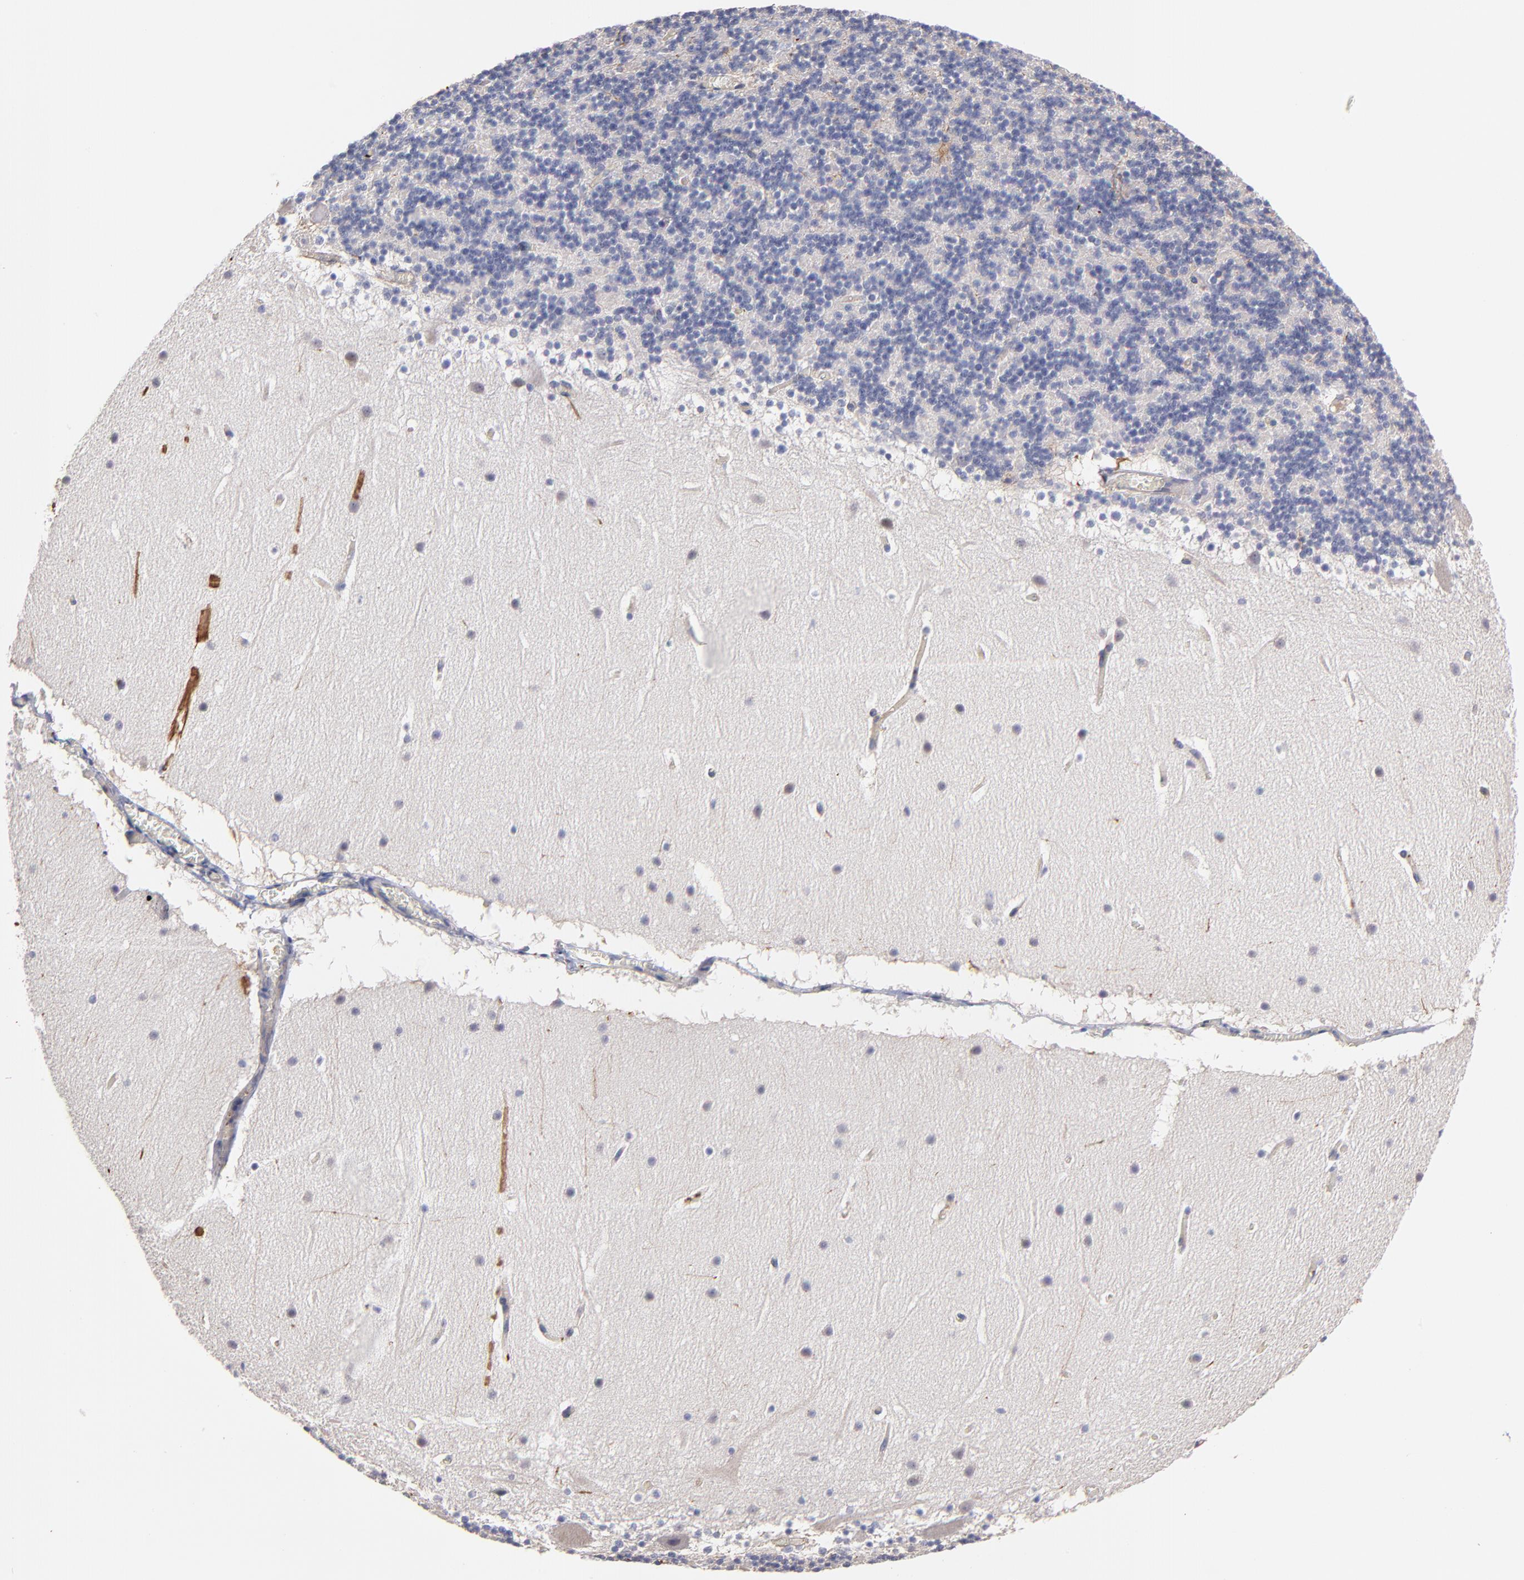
{"staining": {"intensity": "negative", "quantity": "none", "location": "none"}, "tissue": "cerebellum", "cell_type": "Cells in granular layer", "image_type": "normal", "snomed": [{"axis": "morphology", "description": "Normal tissue, NOS"}, {"axis": "topography", "description": "Cerebellum"}], "caption": "Normal cerebellum was stained to show a protein in brown. There is no significant expression in cells in granular layer.", "gene": "ASB7", "patient": {"sex": "male", "age": 45}}